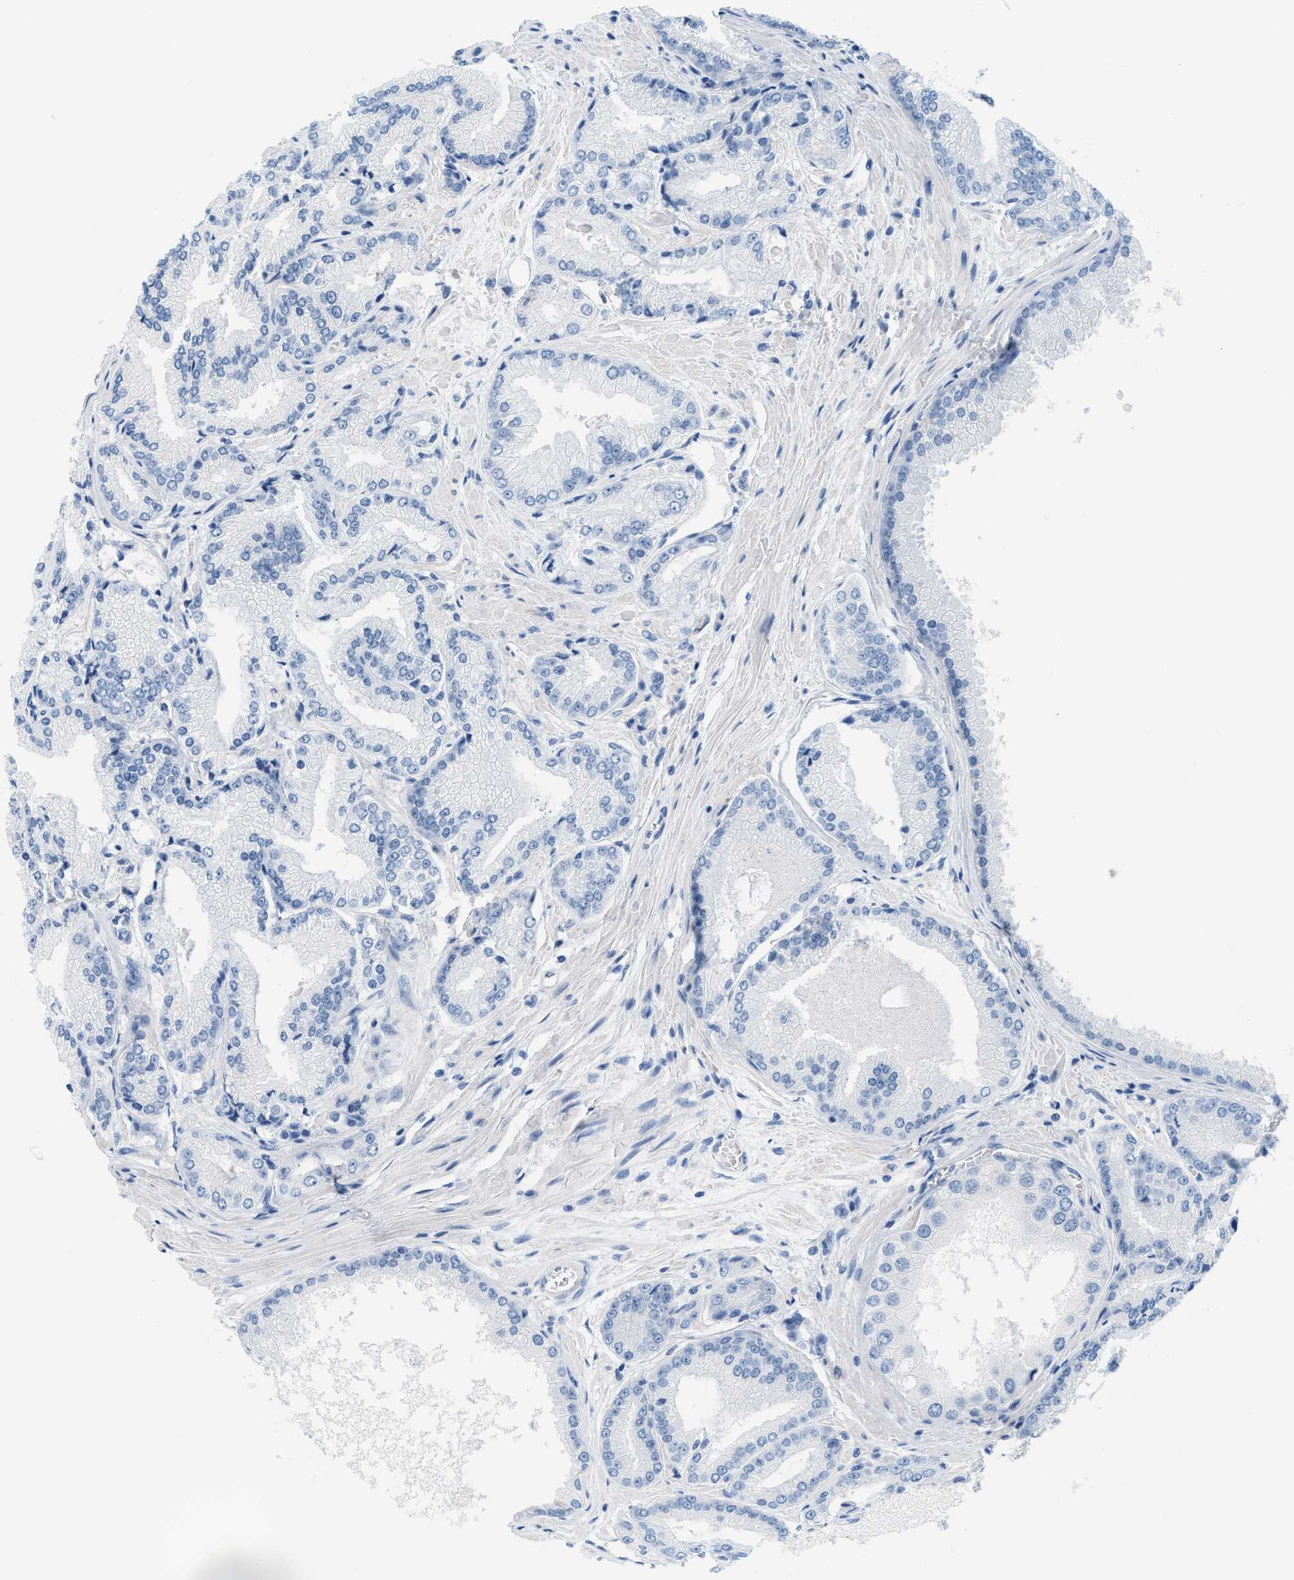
{"staining": {"intensity": "negative", "quantity": "none", "location": "none"}, "tissue": "prostate cancer", "cell_type": "Tumor cells", "image_type": "cancer", "snomed": [{"axis": "morphology", "description": "Adenocarcinoma, High grade"}, {"axis": "topography", "description": "Prostate"}], "caption": "There is no significant staining in tumor cells of prostate high-grade adenocarcinoma.", "gene": "SLC3A2", "patient": {"sex": "male", "age": 59}}